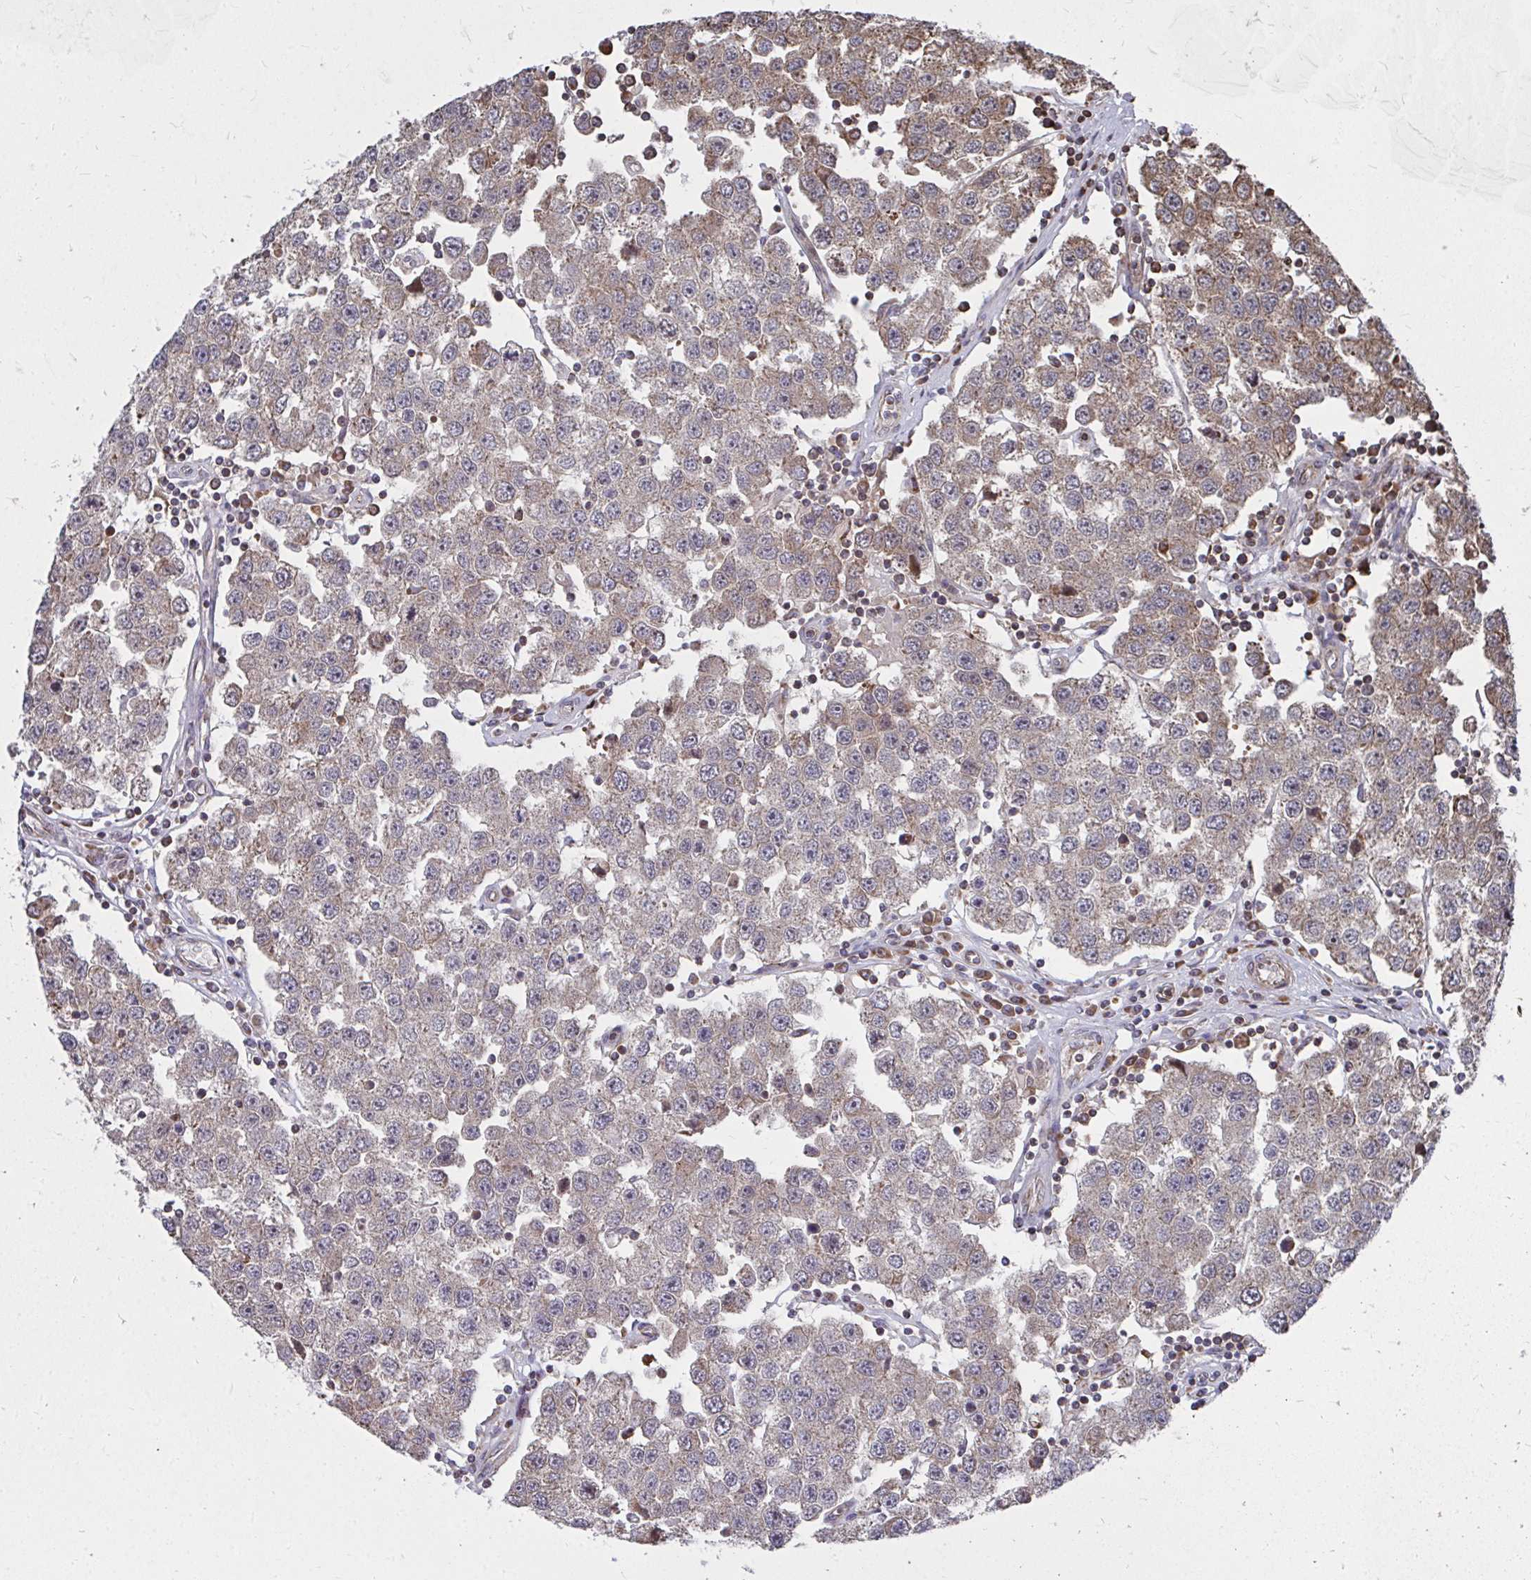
{"staining": {"intensity": "moderate", "quantity": "<25%", "location": "cytoplasmic/membranous"}, "tissue": "testis cancer", "cell_type": "Tumor cells", "image_type": "cancer", "snomed": [{"axis": "morphology", "description": "Seminoma, NOS"}, {"axis": "topography", "description": "Testis"}], "caption": "The image reveals staining of testis cancer (seminoma), revealing moderate cytoplasmic/membranous protein staining (brown color) within tumor cells. Immunohistochemistry (ihc) stains the protein in brown and the nuclei are stained blue.", "gene": "FAM89A", "patient": {"sex": "male", "age": 34}}